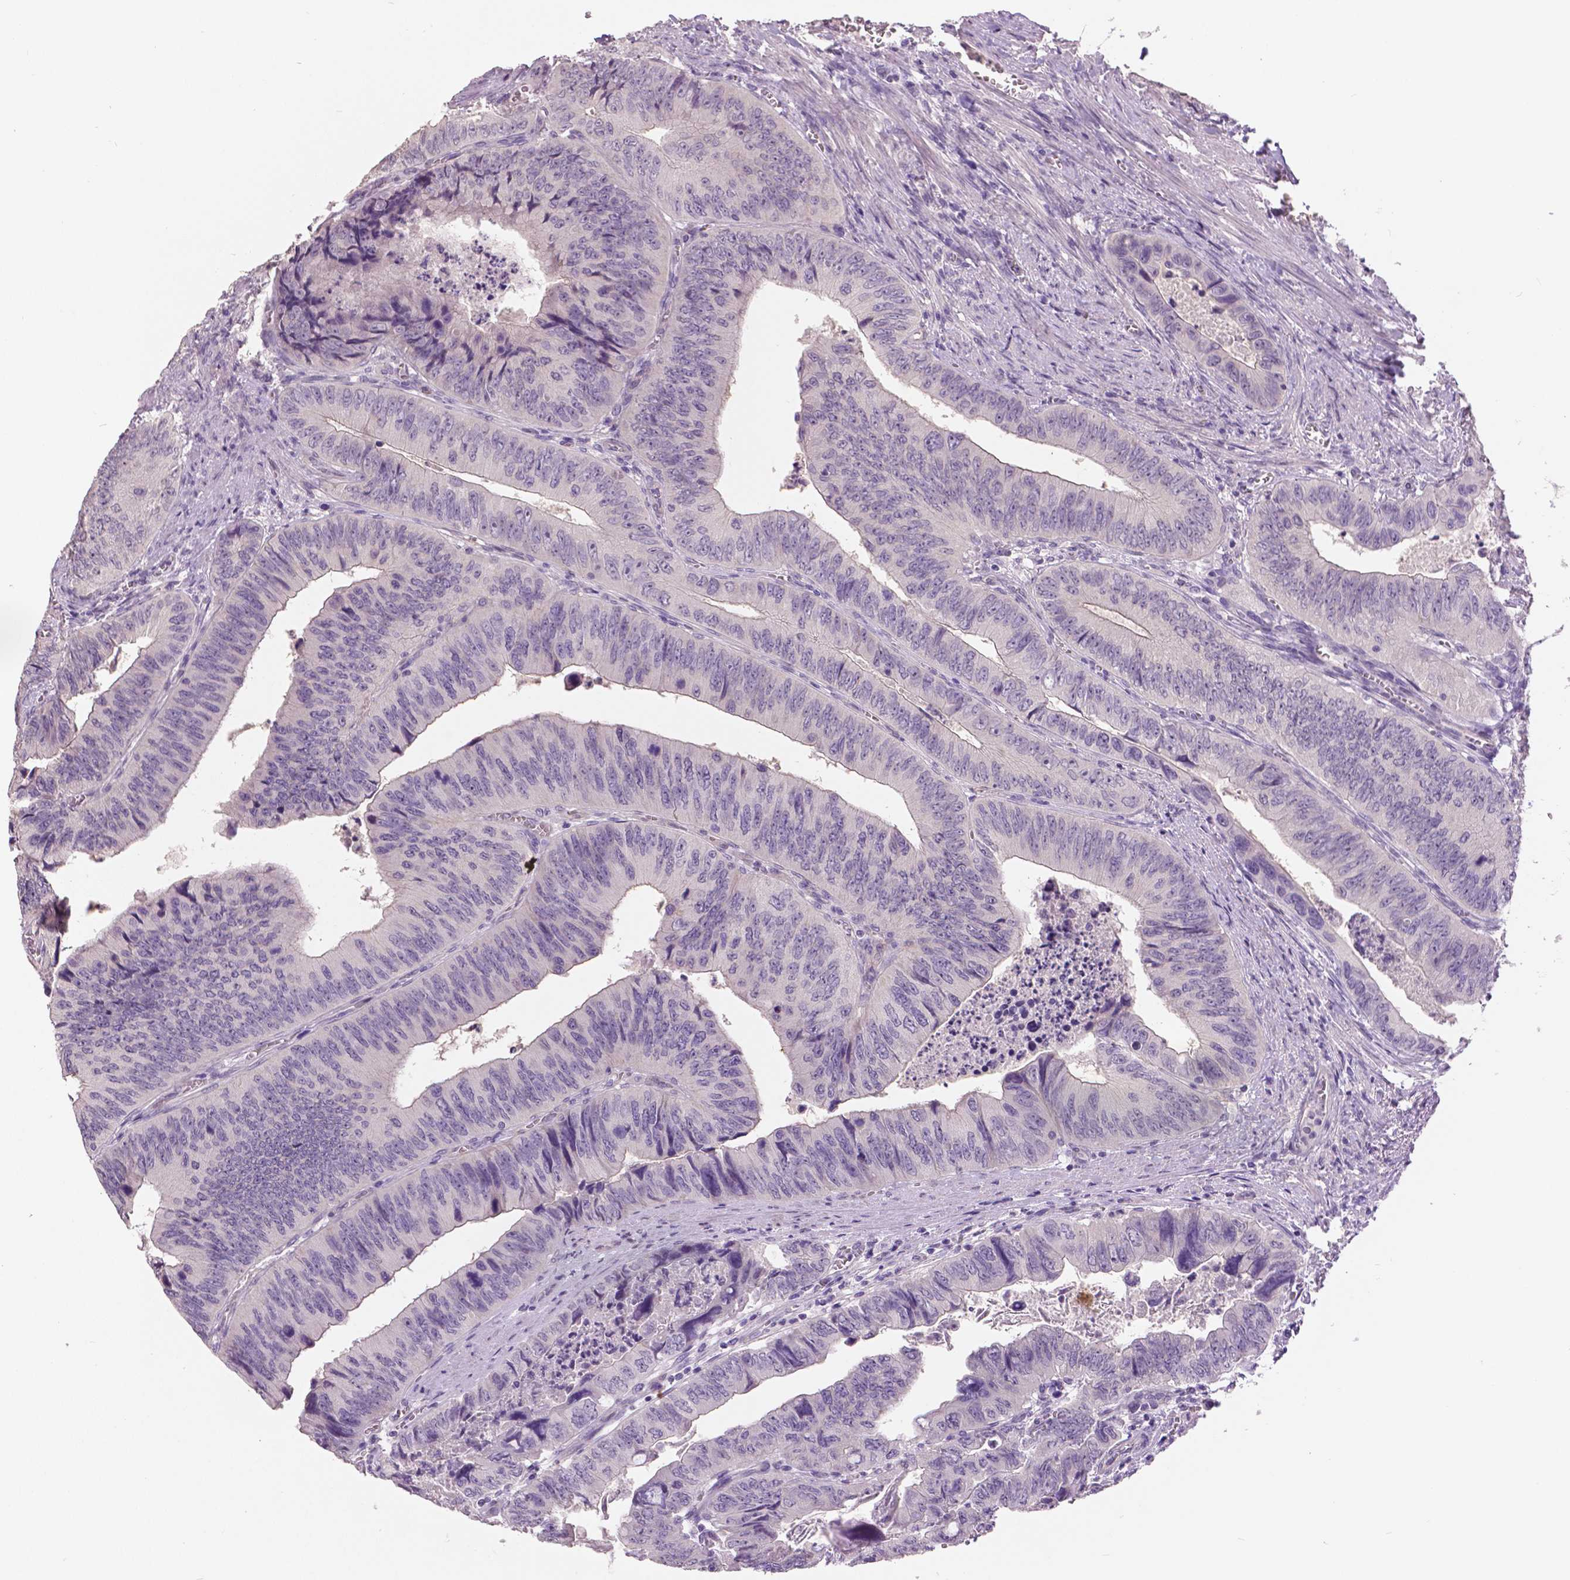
{"staining": {"intensity": "negative", "quantity": "none", "location": "none"}, "tissue": "colorectal cancer", "cell_type": "Tumor cells", "image_type": "cancer", "snomed": [{"axis": "morphology", "description": "Adenocarcinoma, NOS"}, {"axis": "topography", "description": "Colon"}], "caption": "High power microscopy micrograph of an immunohistochemistry micrograph of colorectal cancer, revealing no significant expression in tumor cells.", "gene": "GRIN2A", "patient": {"sex": "female", "age": 84}}